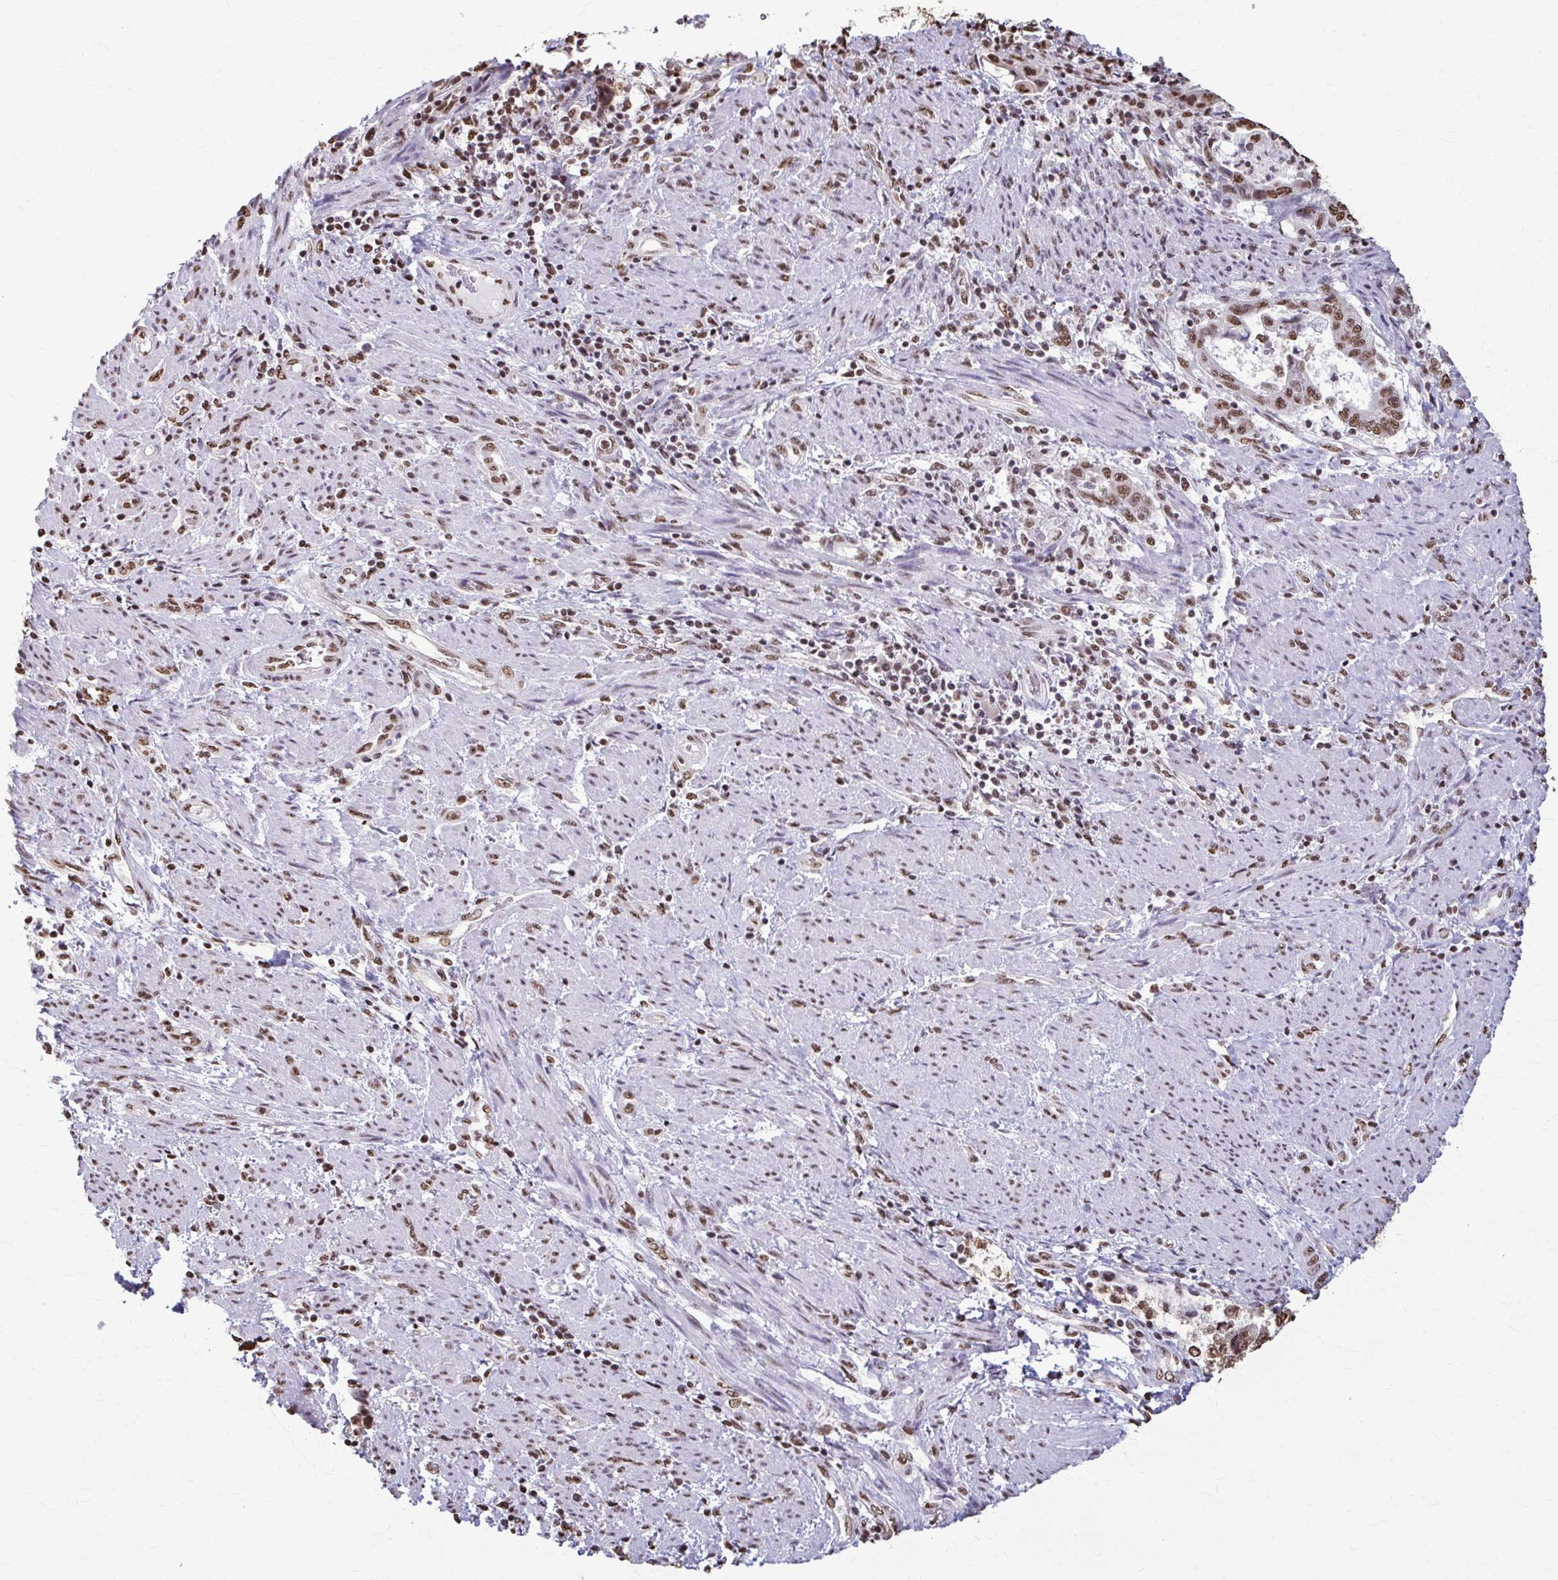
{"staining": {"intensity": "moderate", "quantity": ">75%", "location": "nuclear"}, "tissue": "endometrial cancer", "cell_type": "Tumor cells", "image_type": "cancer", "snomed": [{"axis": "morphology", "description": "Adenocarcinoma, NOS"}, {"axis": "topography", "description": "Endometrium"}], "caption": "The micrograph exhibits immunohistochemical staining of endometrial cancer (adenocarcinoma). There is moderate nuclear positivity is identified in approximately >75% of tumor cells.", "gene": "SNRPA", "patient": {"sex": "female", "age": 65}}